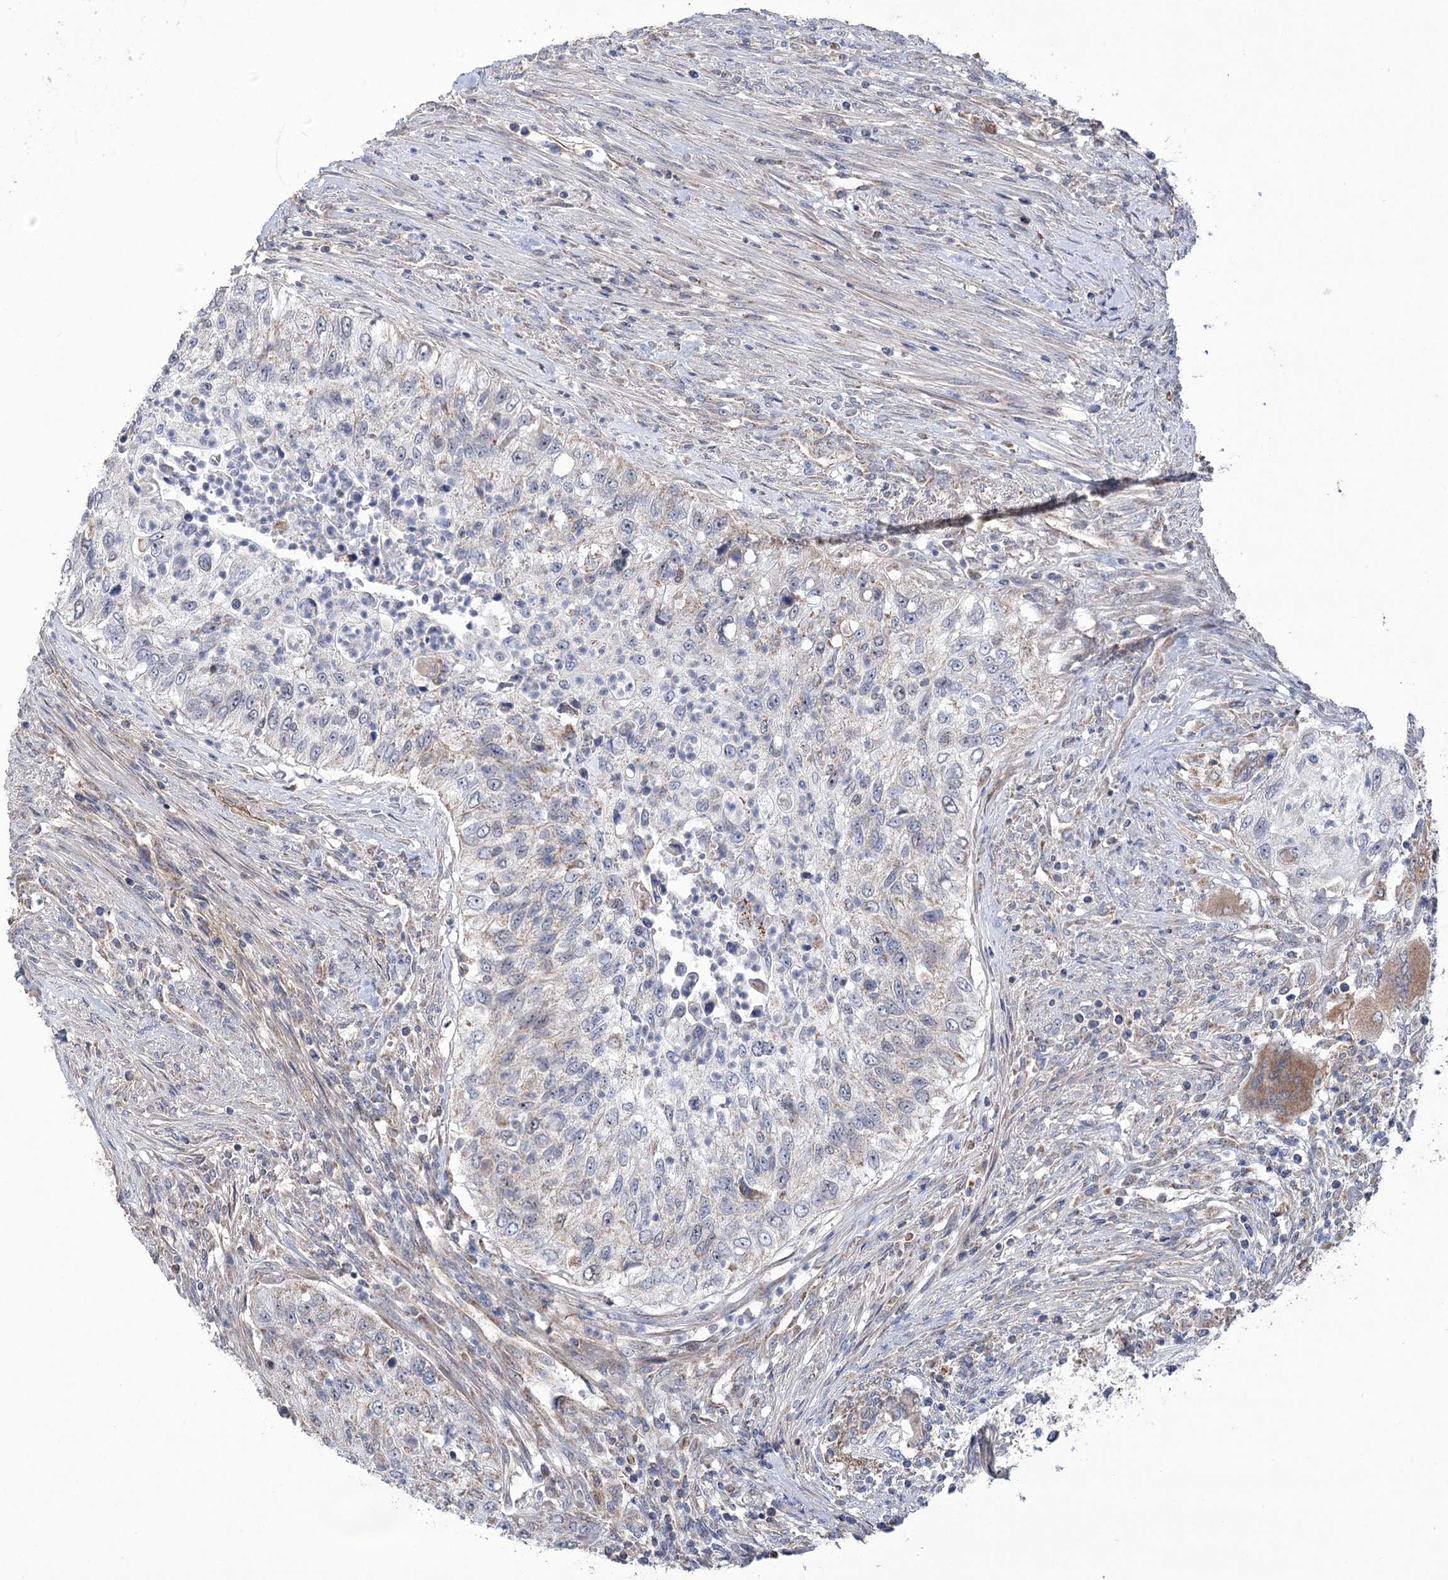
{"staining": {"intensity": "weak", "quantity": "<25%", "location": "cytoplasmic/membranous"}, "tissue": "urothelial cancer", "cell_type": "Tumor cells", "image_type": "cancer", "snomed": [{"axis": "morphology", "description": "Urothelial carcinoma, High grade"}, {"axis": "topography", "description": "Urinary bladder"}], "caption": "A histopathology image of human high-grade urothelial carcinoma is negative for staining in tumor cells.", "gene": "ECHDC3", "patient": {"sex": "female", "age": 60}}